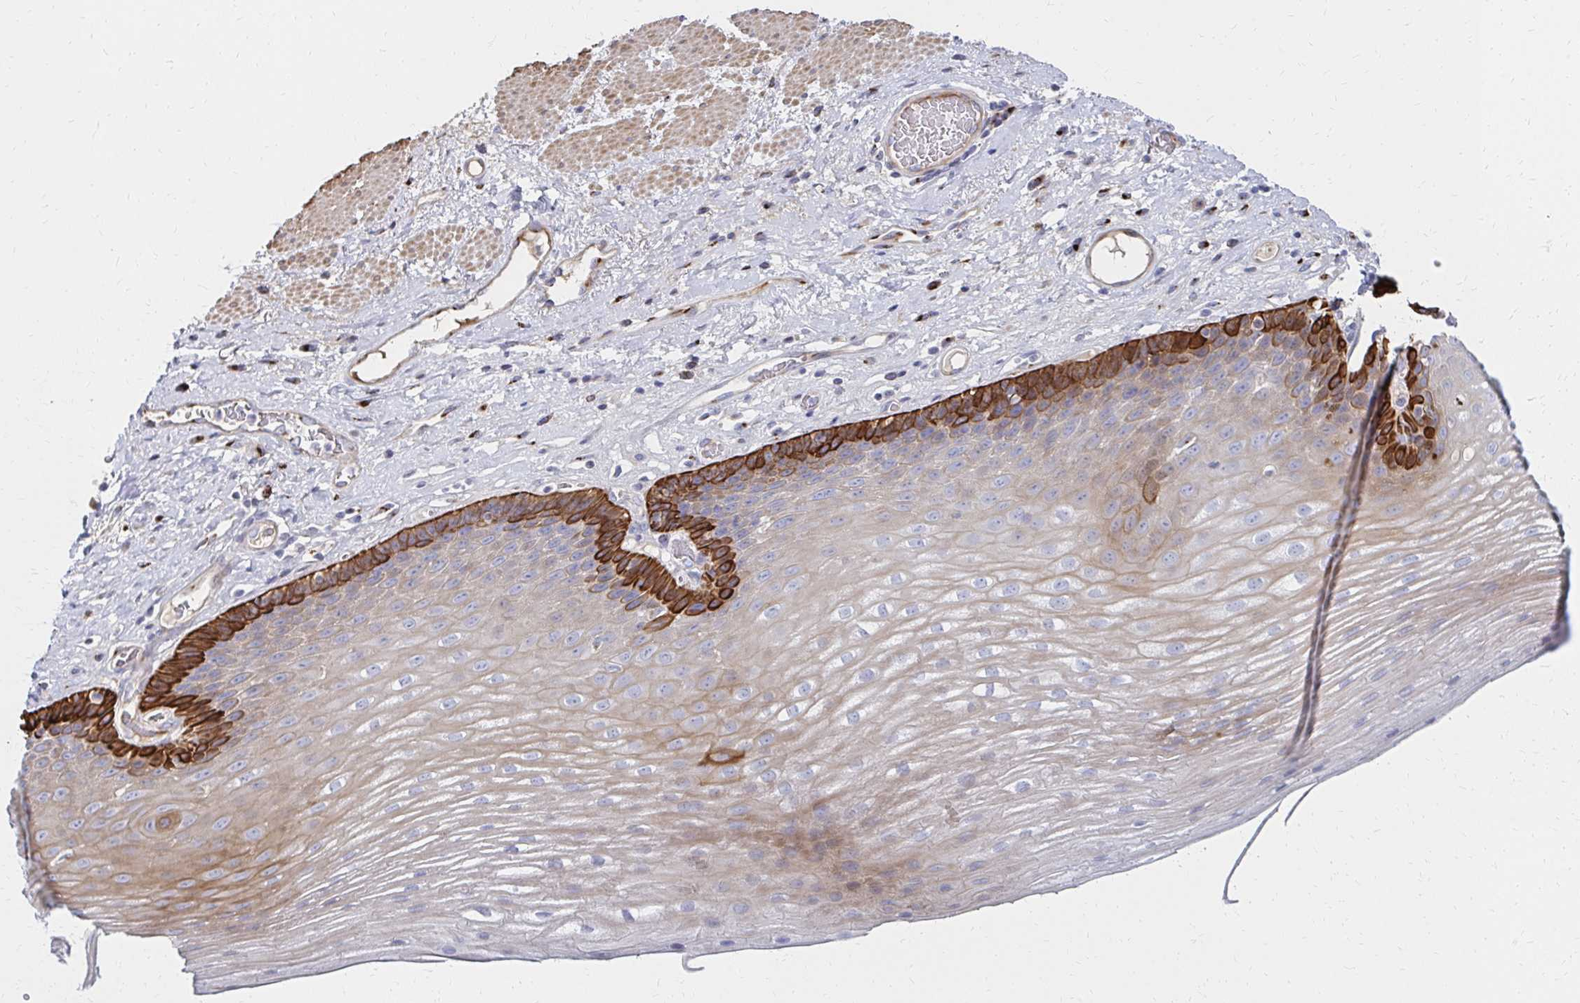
{"staining": {"intensity": "strong", "quantity": "<25%", "location": "cytoplasmic/membranous"}, "tissue": "esophagus", "cell_type": "Squamous epithelial cells", "image_type": "normal", "snomed": [{"axis": "morphology", "description": "Normal tissue, NOS"}, {"axis": "topography", "description": "Esophagus"}], "caption": "Esophagus stained with DAB immunohistochemistry exhibits medium levels of strong cytoplasmic/membranous positivity in approximately <25% of squamous epithelial cells.", "gene": "MAN1A1", "patient": {"sex": "male", "age": 62}}